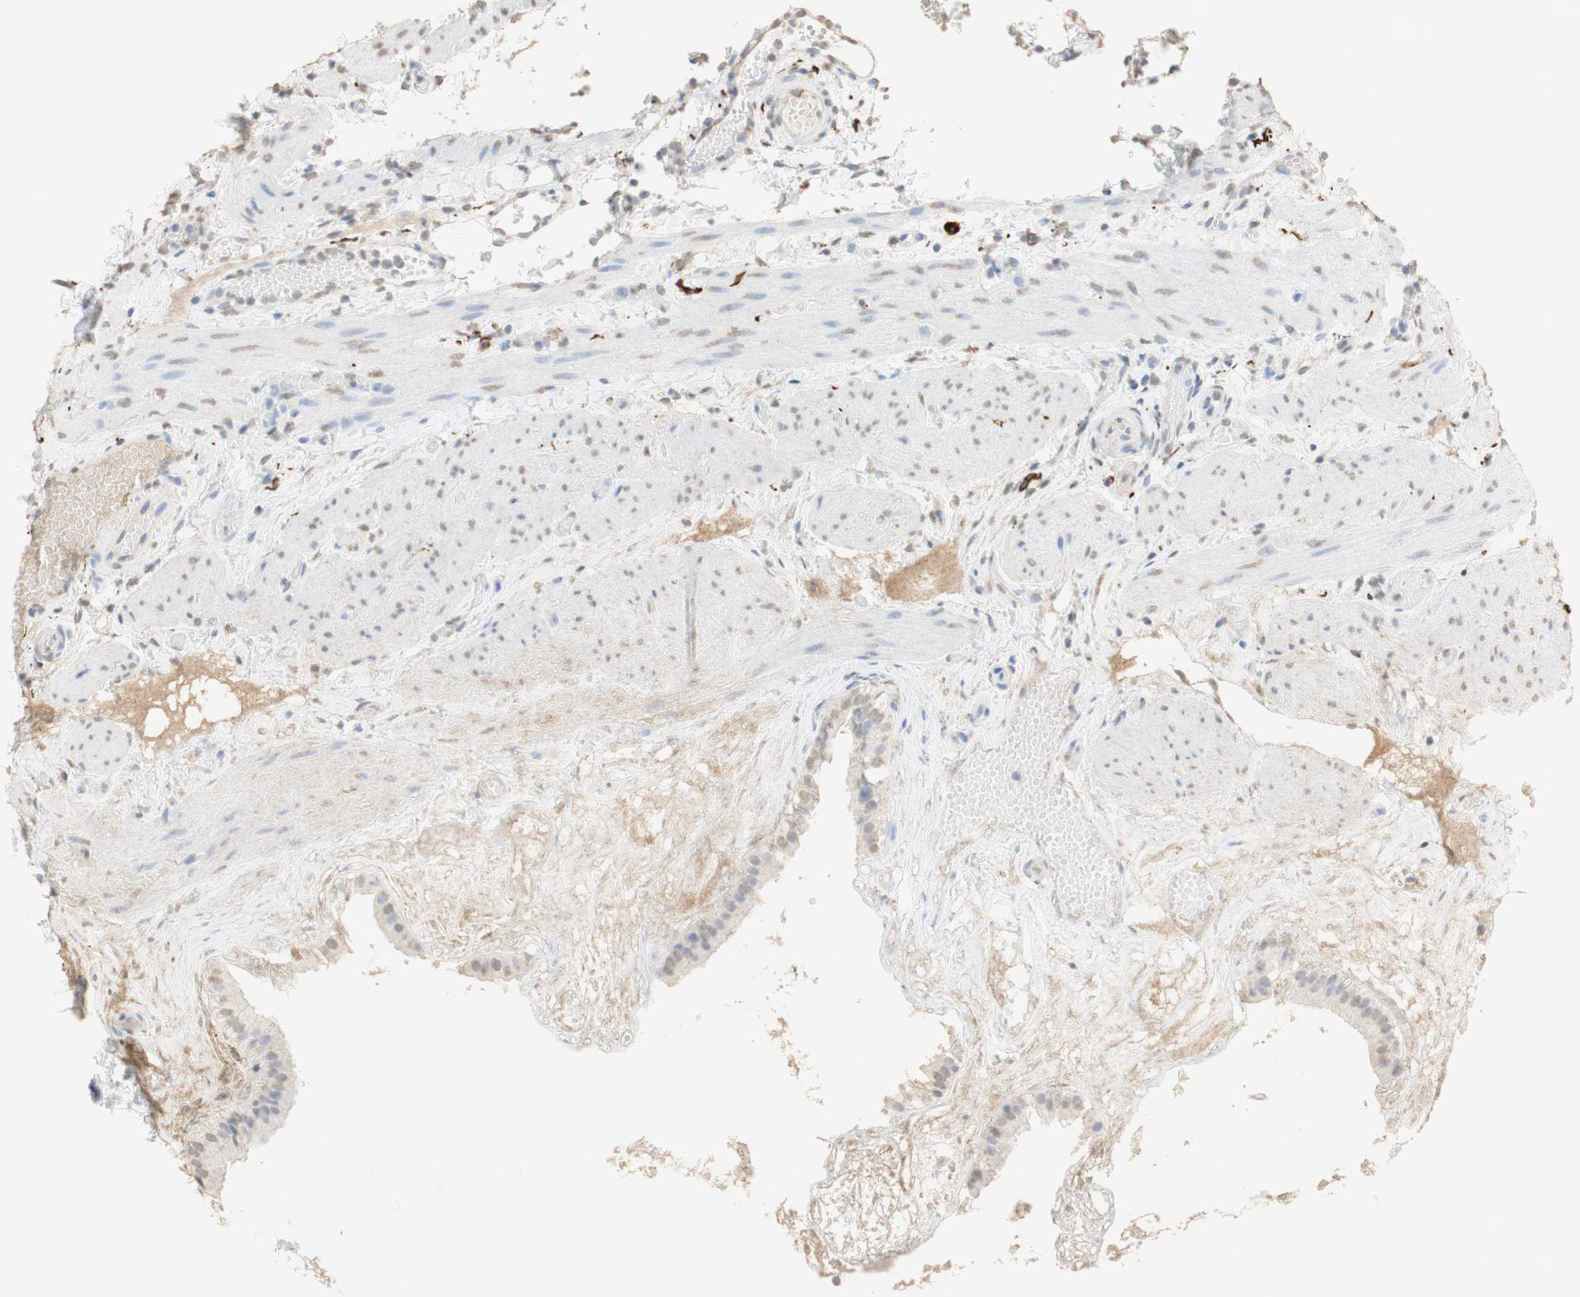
{"staining": {"intensity": "weak", "quantity": "25%-75%", "location": "cytoplasmic/membranous,nuclear"}, "tissue": "gallbladder", "cell_type": "Glandular cells", "image_type": "normal", "snomed": [{"axis": "morphology", "description": "Normal tissue, NOS"}, {"axis": "topography", "description": "Gallbladder"}], "caption": "IHC staining of unremarkable gallbladder, which reveals low levels of weak cytoplasmic/membranous,nuclear expression in about 25%-75% of glandular cells indicating weak cytoplasmic/membranous,nuclear protein staining. The staining was performed using DAB (3,3'-diaminobenzidine) (brown) for protein detection and nuclei were counterstained in hematoxylin (blue).", "gene": "L1CAM", "patient": {"sex": "female", "age": 26}}